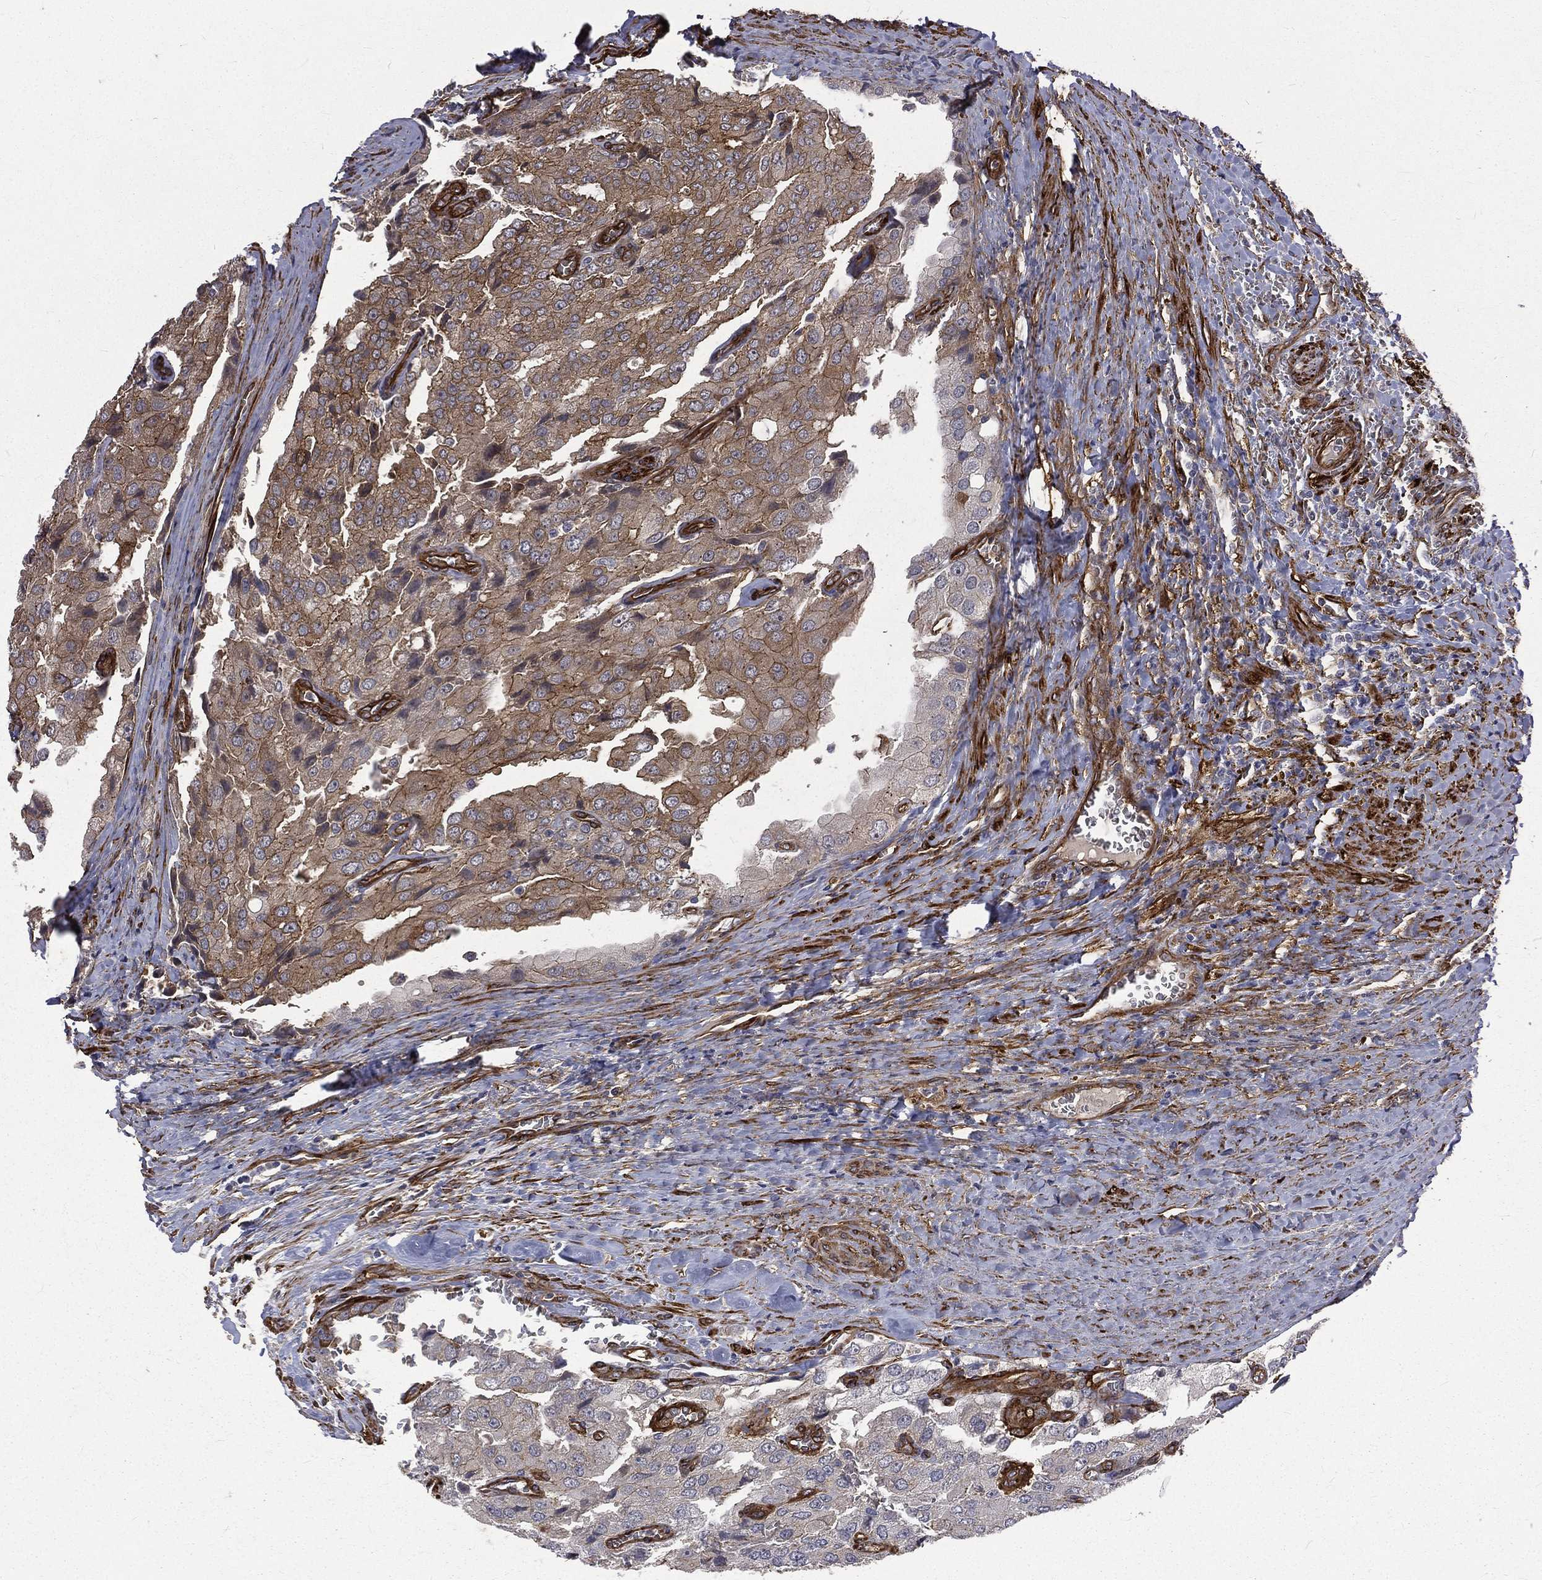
{"staining": {"intensity": "moderate", "quantity": "<25%", "location": "cytoplasmic/membranous"}, "tissue": "prostate cancer", "cell_type": "Tumor cells", "image_type": "cancer", "snomed": [{"axis": "morphology", "description": "Adenocarcinoma, NOS"}, {"axis": "topography", "description": "Prostate and seminal vesicle, NOS"}, {"axis": "topography", "description": "Prostate"}], "caption": "Prostate adenocarcinoma tissue displays moderate cytoplasmic/membranous staining in approximately <25% of tumor cells, visualized by immunohistochemistry.", "gene": "PPFIBP1", "patient": {"sex": "male", "age": 67}}